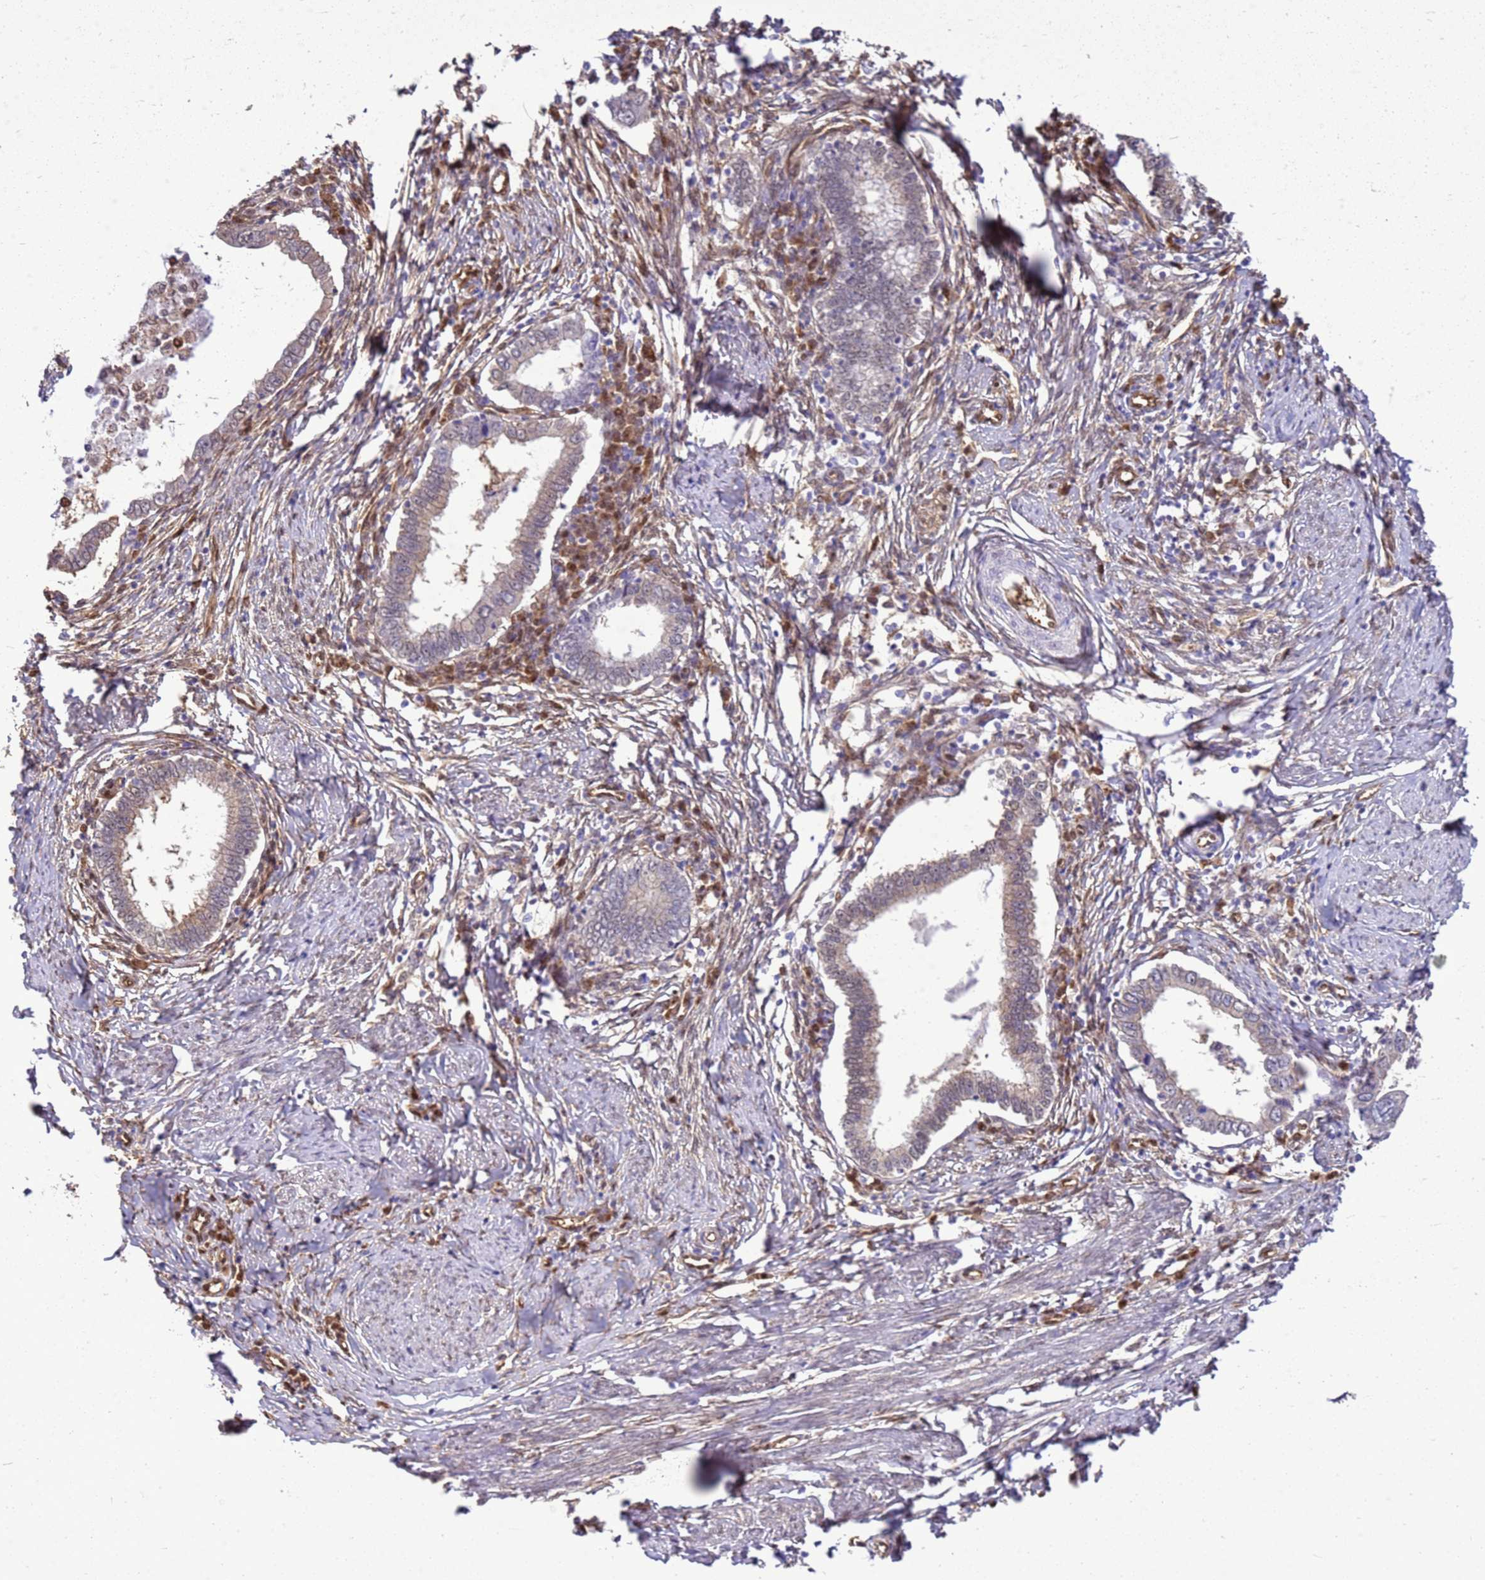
{"staining": {"intensity": "weak", "quantity": "25%-75%", "location": "cytoplasmic/membranous"}, "tissue": "cervical cancer", "cell_type": "Tumor cells", "image_type": "cancer", "snomed": [{"axis": "morphology", "description": "Adenocarcinoma, NOS"}, {"axis": "topography", "description": "Cervix"}], "caption": "Tumor cells exhibit low levels of weak cytoplasmic/membranous staining in approximately 25%-75% of cells in human cervical cancer.", "gene": "YWHAE", "patient": {"sex": "female", "age": 36}}